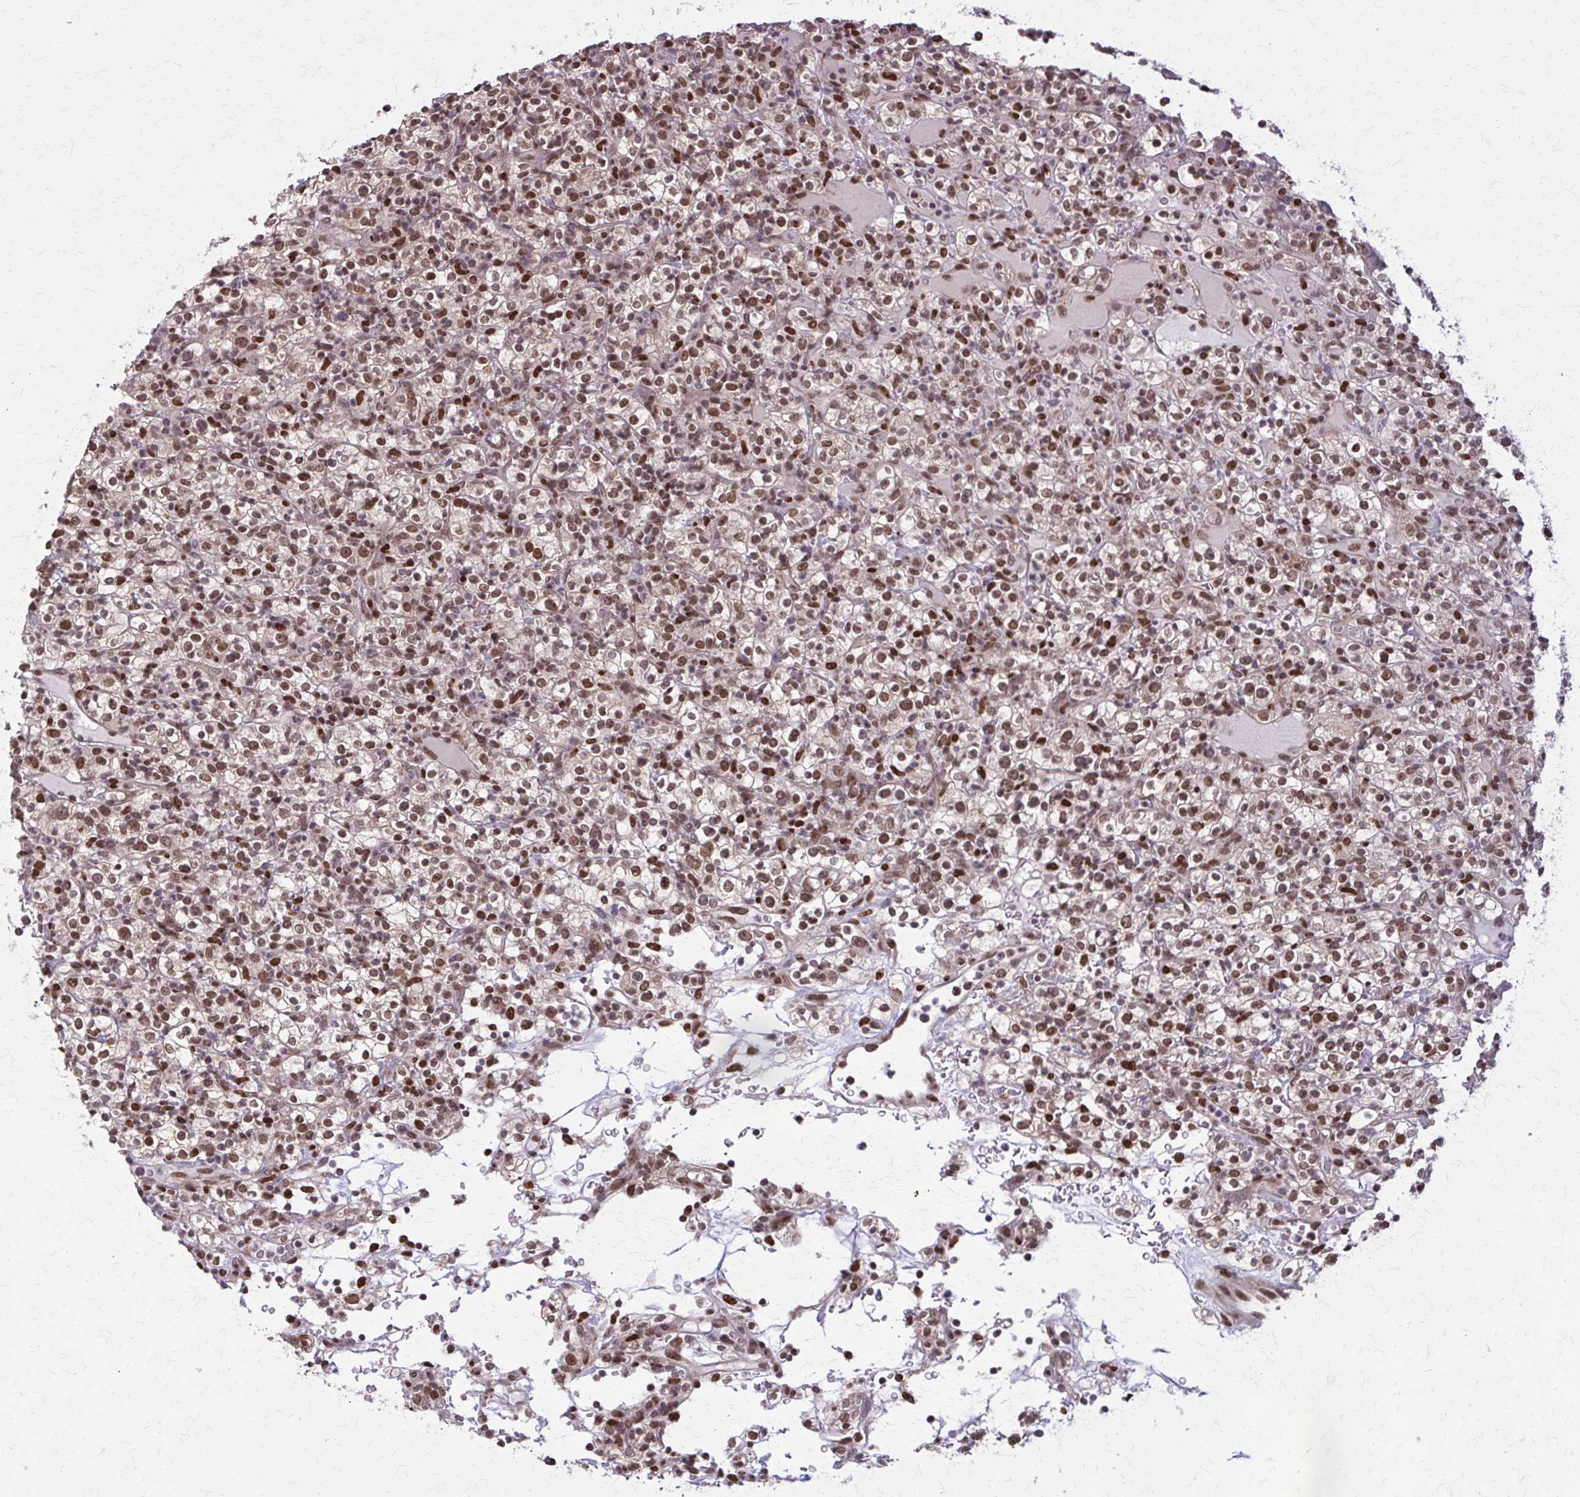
{"staining": {"intensity": "moderate", "quantity": ">75%", "location": "nuclear"}, "tissue": "renal cancer", "cell_type": "Tumor cells", "image_type": "cancer", "snomed": [{"axis": "morphology", "description": "Normal tissue, NOS"}, {"axis": "morphology", "description": "Adenocarcinoma, NOS"}, {"axis": "topography", "description": "Kidney"}], "caption": "The image exhibits a brown stain indicating the presence of a protein in the nuclear of tumor cells in renal cancer (adenocarcinoma).", "gene": "TTF1", "patient": {"sex": "female", "age": 72}}